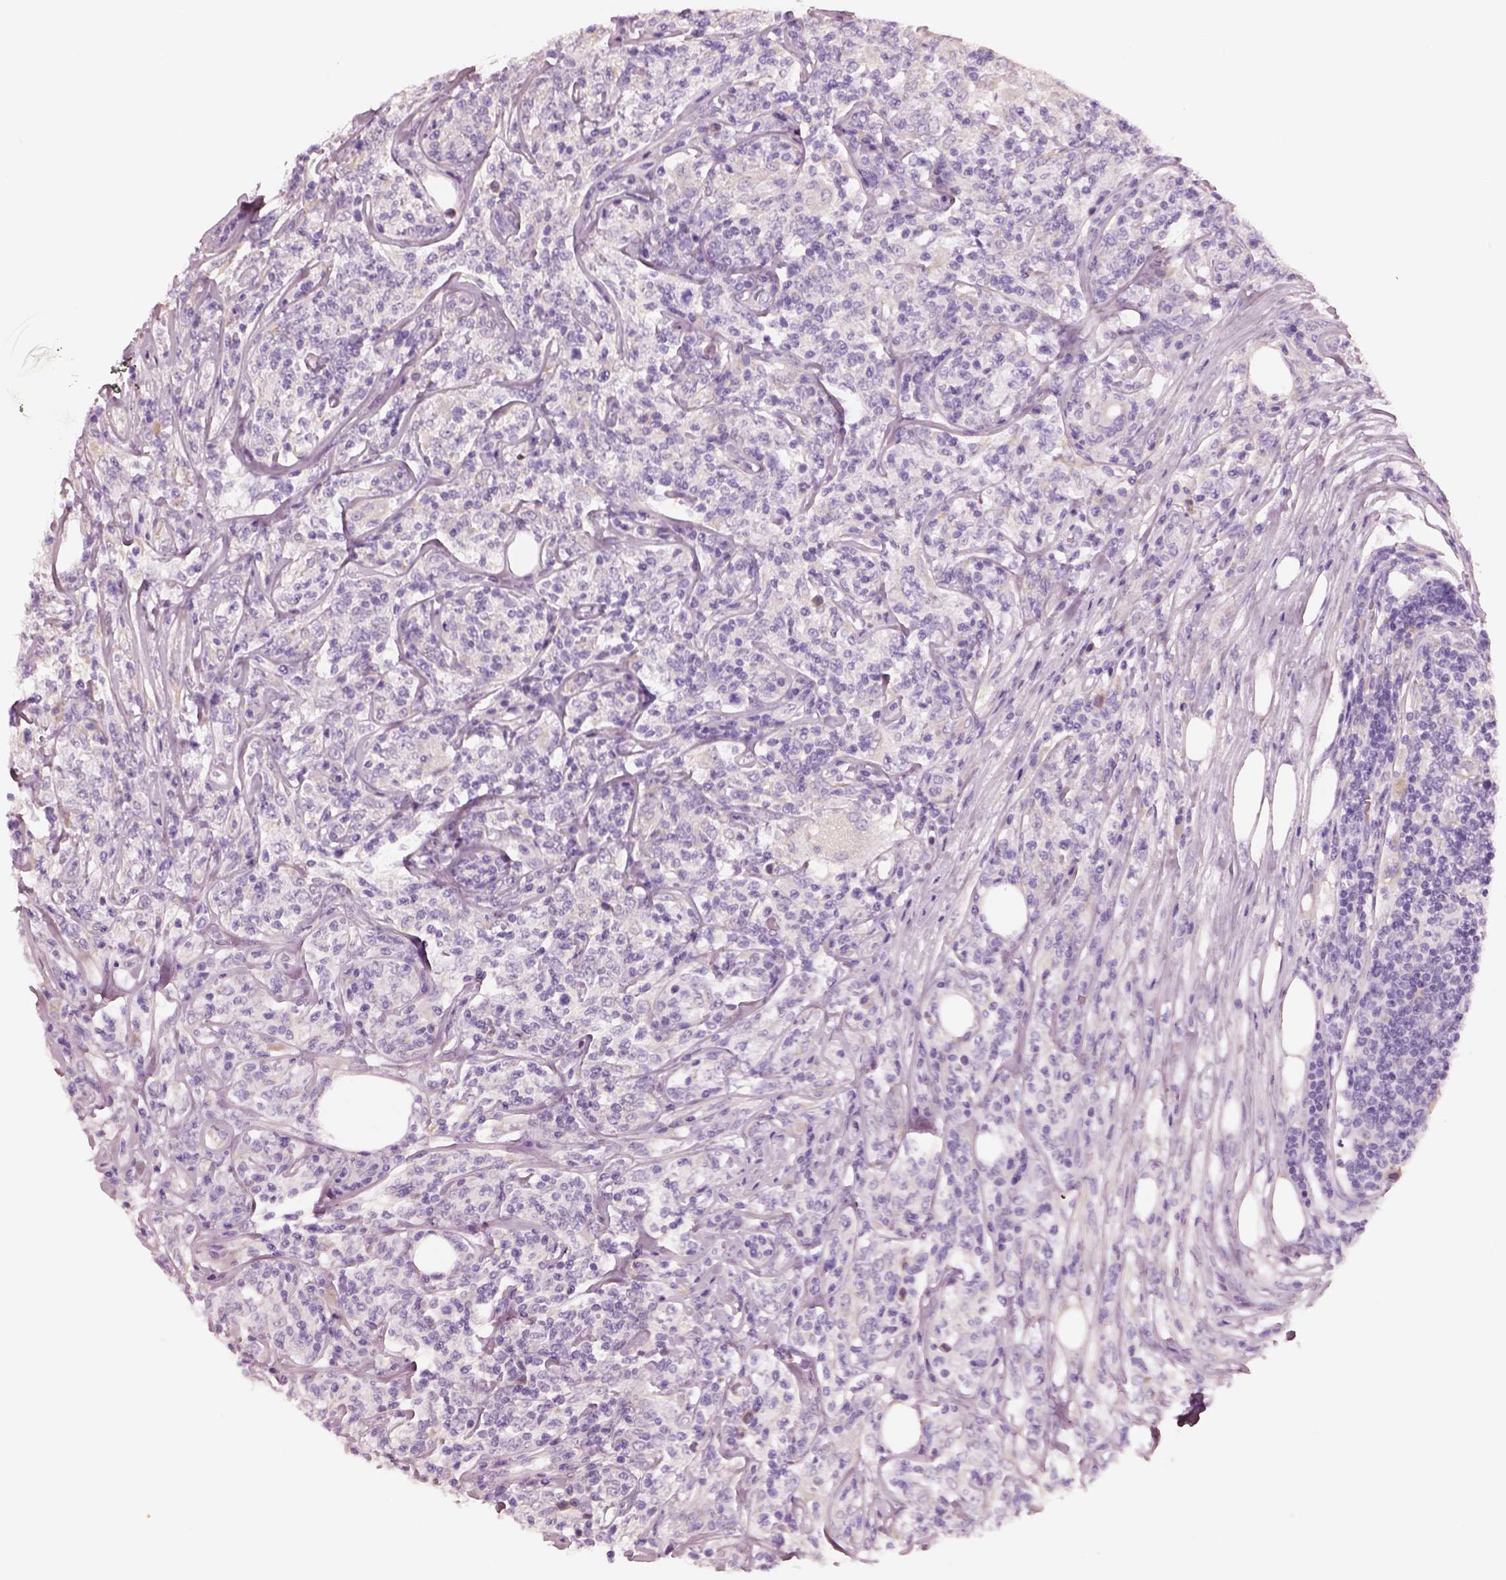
{"staining": {"intensity": "negative", "quantity": "none", "location": "none"}, "tissue": "lymphoma", "cell_type": "Tumor cells", "image_type": "cancer", "snomed": [{"axis": "morphology", "description": "Malignant lymphoma, non-Hodgkin's type, High grade"}, {"axis": "topography", "description": "Lymph node"}], "caption": "Immunohistochemistry photomicrograph of neoplastic tissue: human lymphoma stained with DAB displays no significant protein staining in tumor cells.", "gene": "PNOC", "patient": {"sex": "female", "age": 84}}